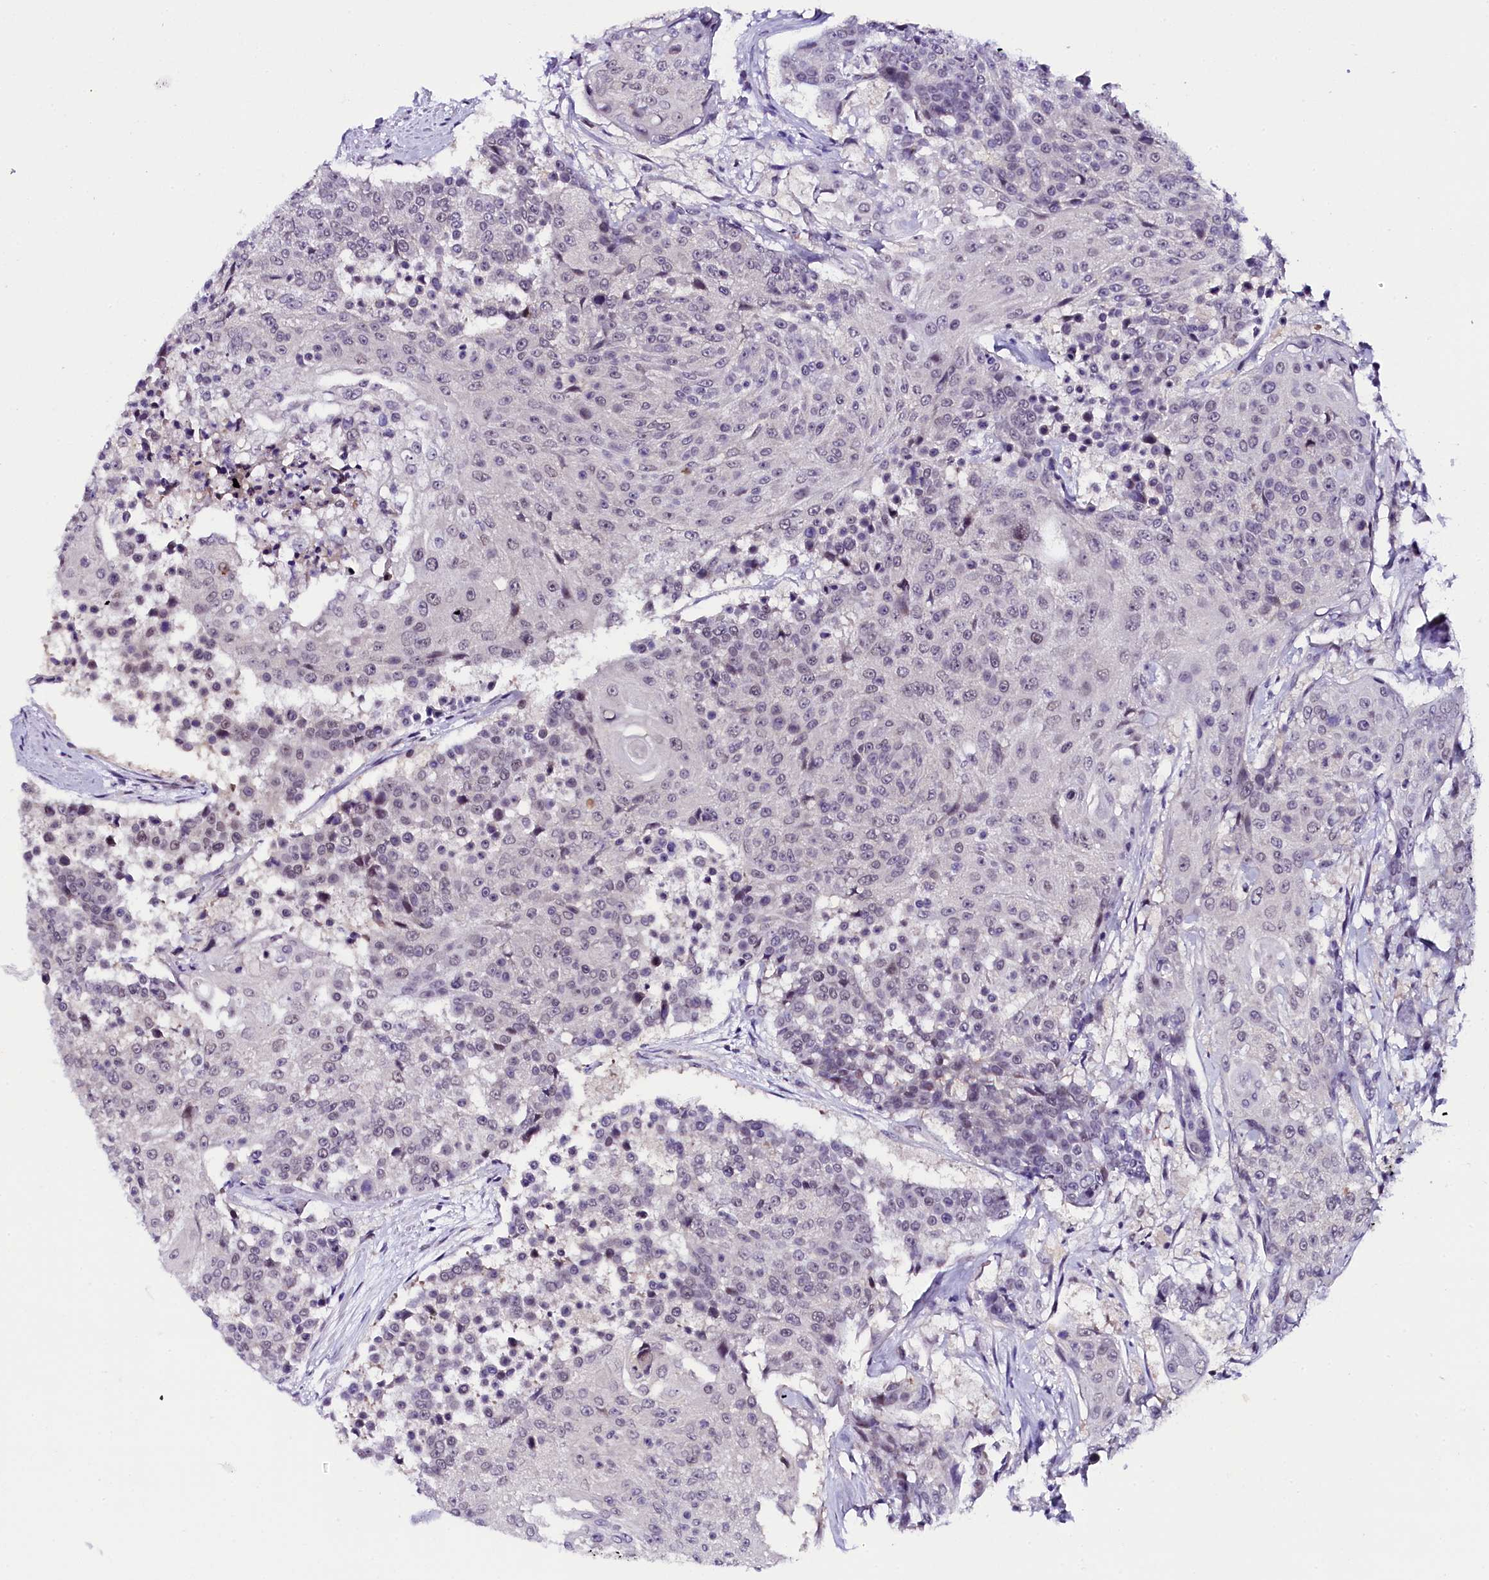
{"staining": {"intensity": "negative", "quantity": "none", "location": "none"}, "tissue": "urothelial cancer", "cell_type": "Tumor cells", "image_type": "cancer", "snomed": [{"axis": "morphology", "description": "Urothelial carcinoma, High grade"}, {"axis": "topography", "description": "Urinary bladder"}], "caption": "Tumor cells are negative for brown protein staining in urothelial cancer. (DAB (3,3'-diaminobenzidine) immunohistochemistry (IHC) visualized using brightfield microscopy, high magnification).", "gene": "IQCN", "patient": {"sex": "female", "age": 63}}